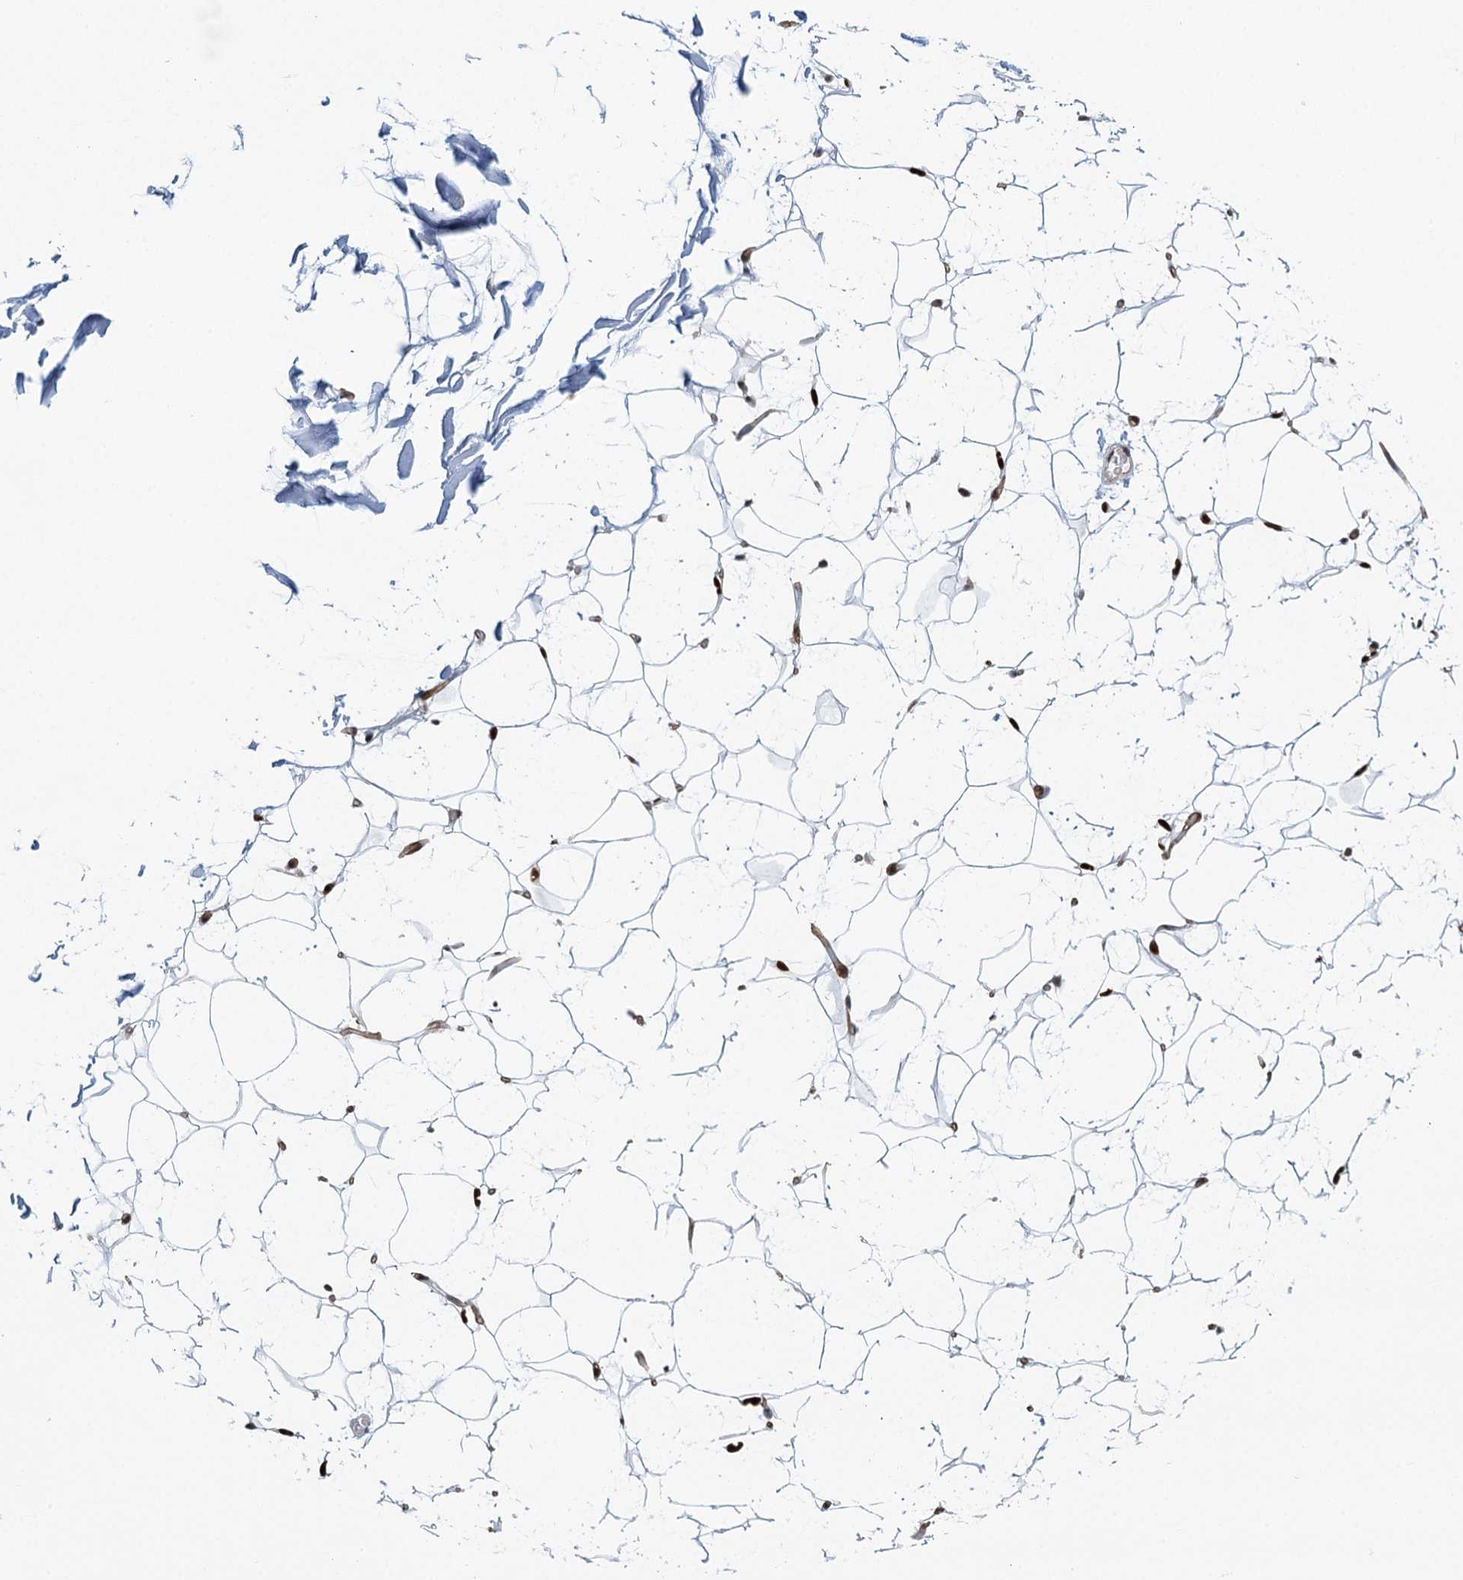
{"staining": {"intensity": "strong", "quantity": "<25%", "location": "nuclear"}, "tissue": "adipose tissue", "cell_type": "Adipocytes", "image_type": "normal", "snomed": [{"axis": "morphology", "description": "Normal tissue, NOS"}, {"axis": "topography", "description": "Breast"}], "caption": "Human adipose tissue stained with a brown dye reveals strong nuclear positive positivity in about <25% of adipocytes.", "gene": "GPATCH11", "patient": {"sex": "female", "age": 26}}